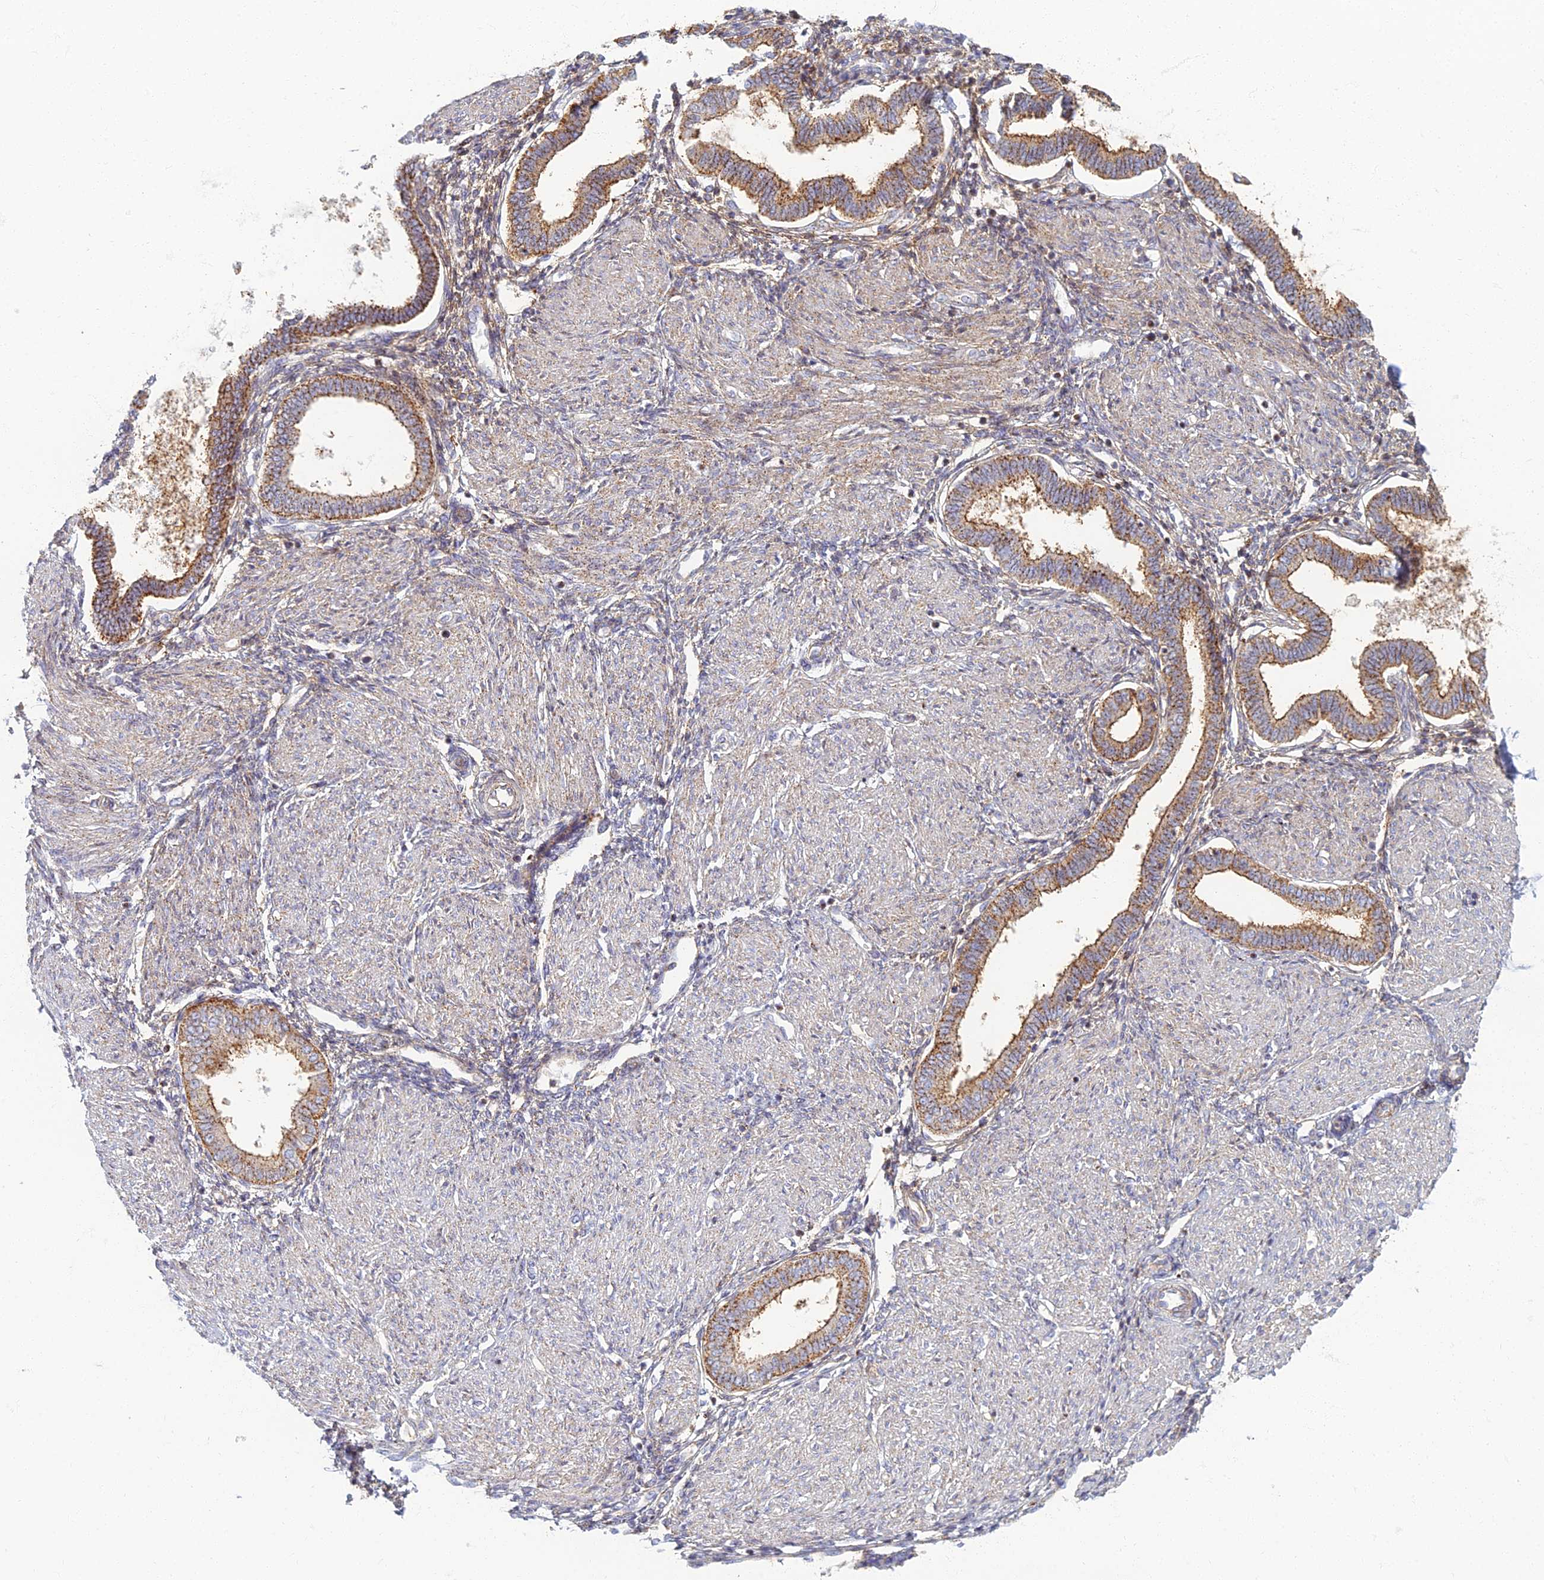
{"staining": {"intensity": "negative", "quantity": "none", "location": "none"}, "tissue": "endometrium", "cell_type": "Cells in endometrial stroma", "image_type": "normal", "snomed": [{"axis": "morphology", "description": "Normal tissue, NOS"}, {"axis": "topography", "description": "Endometrium"}], "caption": "This is an immunohistochemistry (IHC) histopathology image of benign human endometrium. There is no expression in cells in endometrial stroma.", "gene": "CHMP4B", "patient": {"sex": "female", "age": 53}}